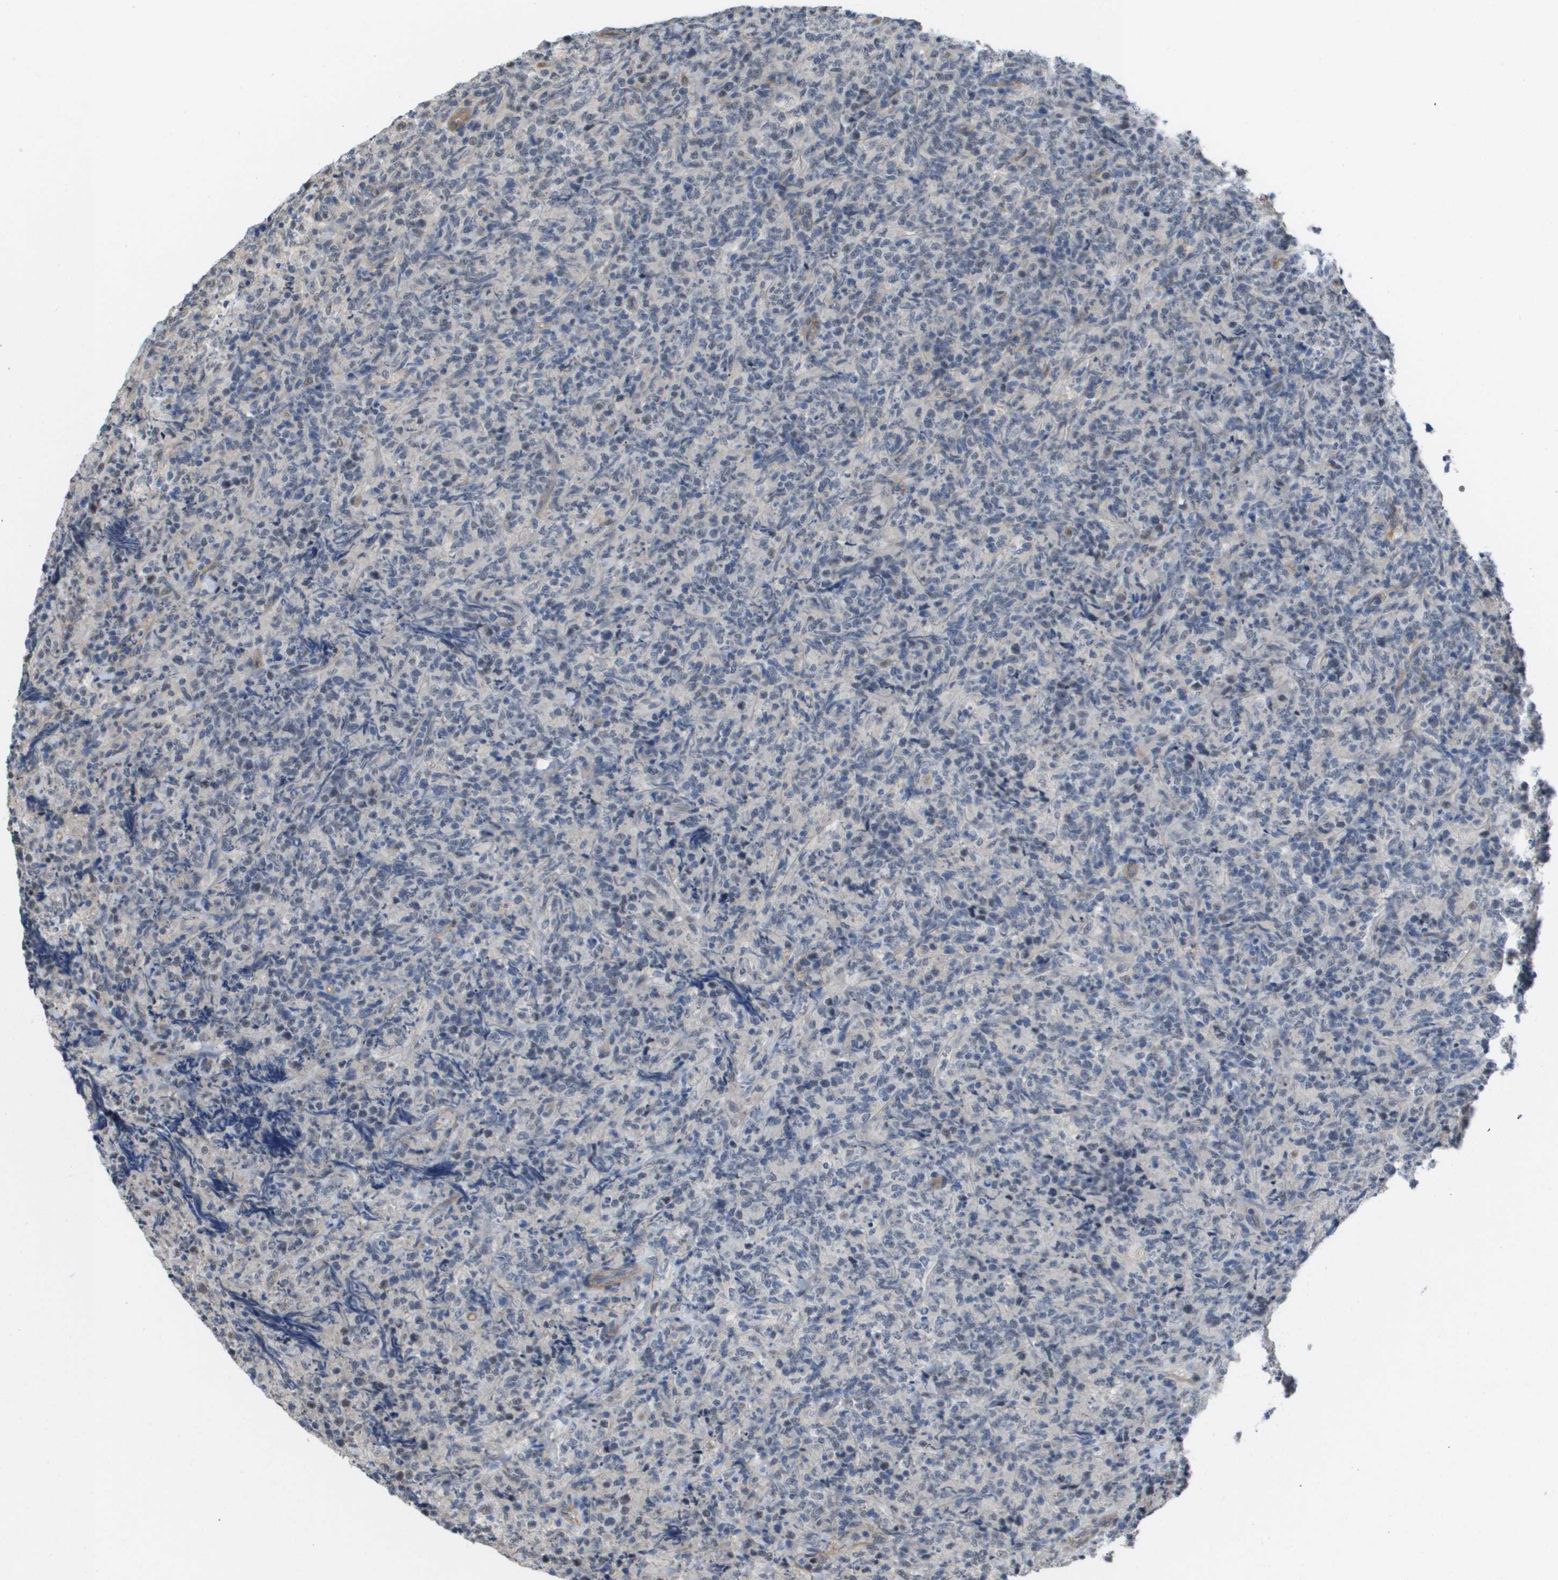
{"staining": {"intensity": "negative", "quantity": "none", "location": "none"}, "tissue": "lymphoma", "cell_type": "Tumor cells", "image_type": "cancer", "snomed": [{"axis": "morphology", "description": "Malignant lymphoma, non-Hodgkin's type, High grade"}, {"axis": "topography", "description": "Tonsil"}], "caption": "Immunohistochemical staining of malignant lymphoma, non-Hodgkin's type (high-grade) displays no significant expression in tumor cells.", "gene": "RNF112", "patient": {"sex": "female", "age": 36}}